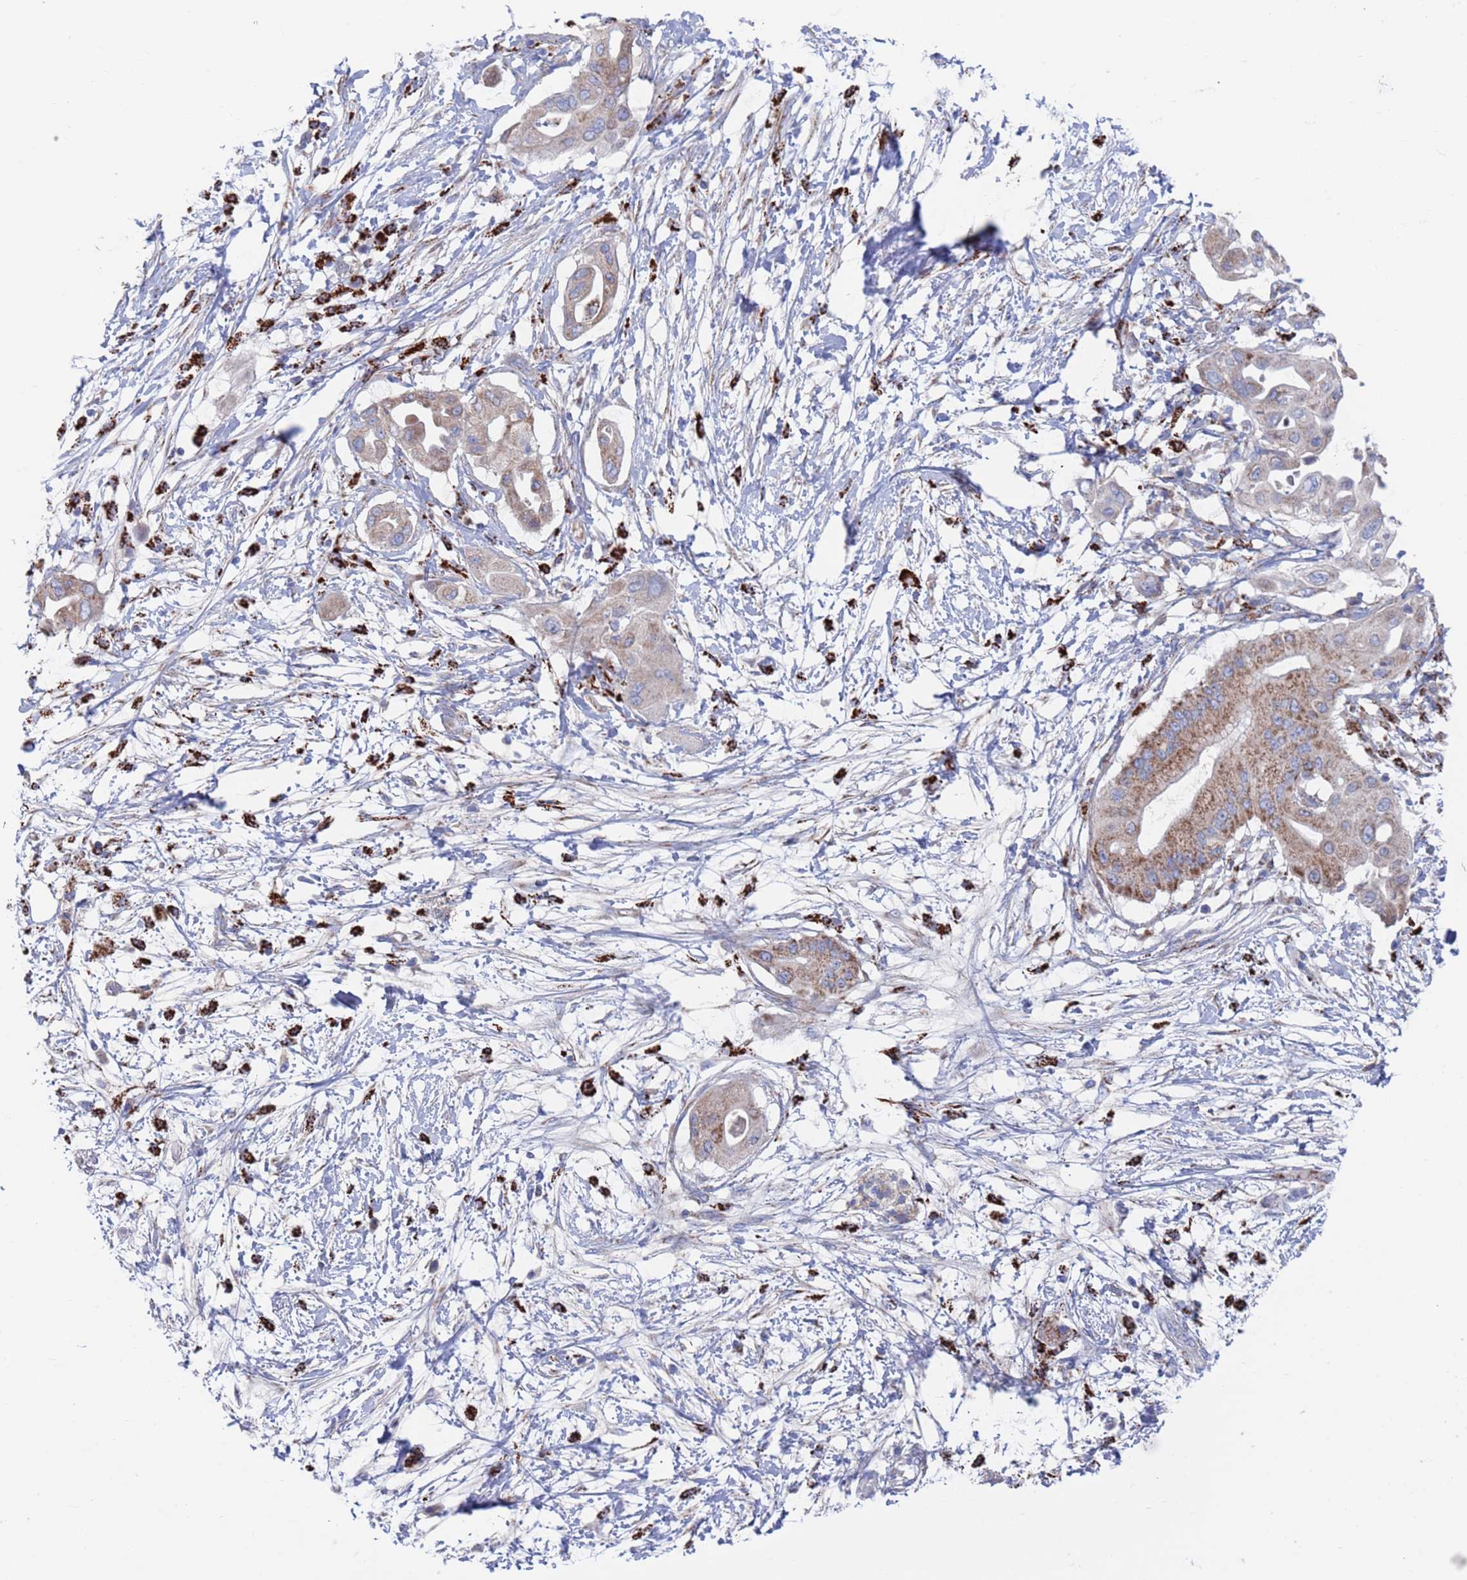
{"staining": {"intensity": "moderate", "quantity": "25%-75%", "location": "cytoplasmic/membranous"}, "tissue": "pancreatic cancer", "cell_type": "Tumor cells", "image_type": "cancer", "snomed": [{"axis": "morphology", "description": "Adenocarcinoma, NOS"}, {"axis": "topography", "description": "Pancreas"}], "caption": "Pancreatic cancer (adenocarcinoma) stained with a protein marker shows moderate staining in tumor cells.", "gene": "CHCHD6", "patient": {"sex": "male", "age": 68}}